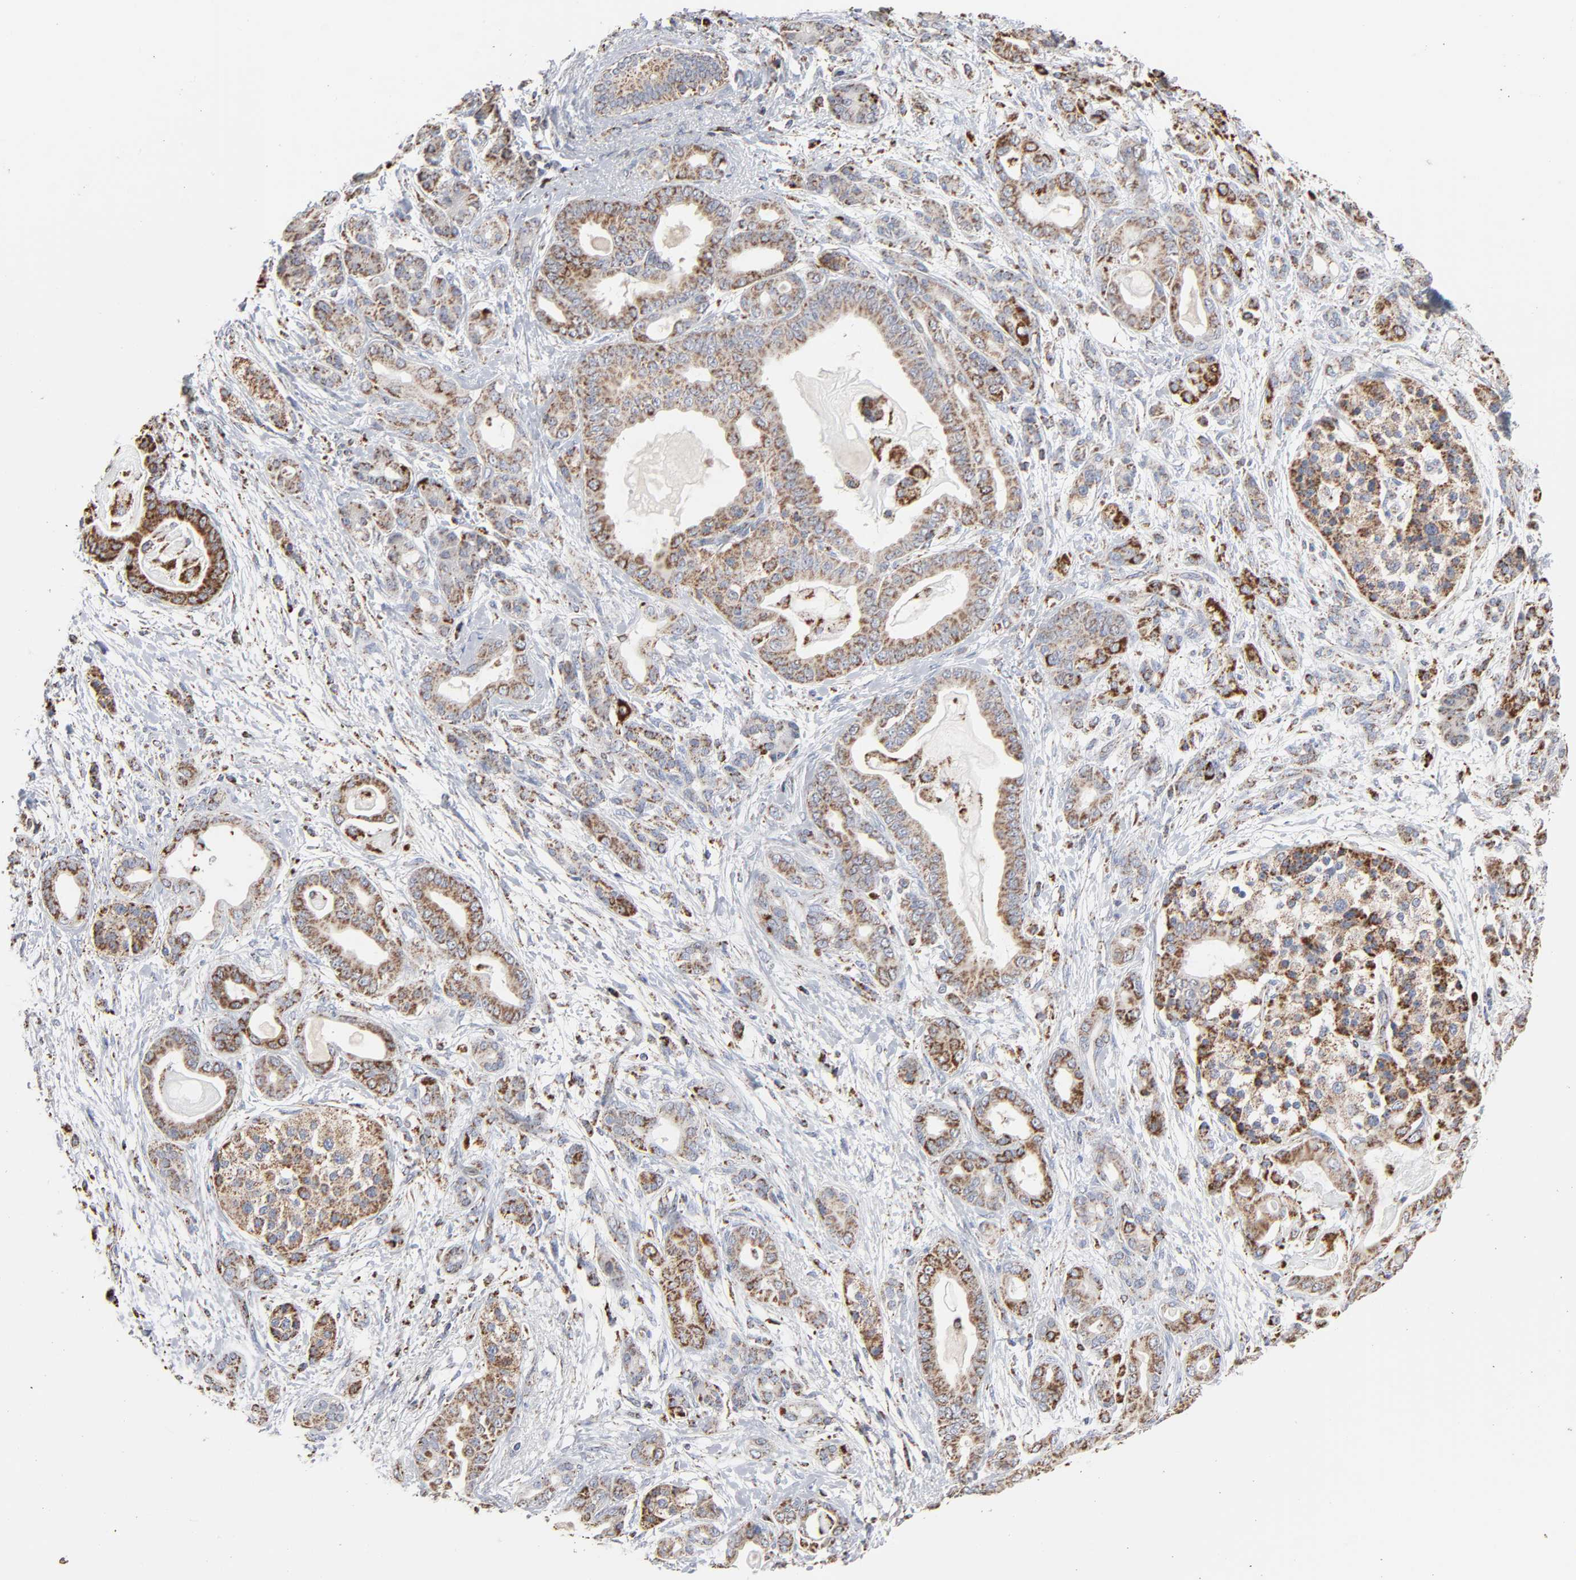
{"staining": {"intensity": "strong", "quantity": ">75%", "location": "cytoplasmic/membranous"}, "tissue": "pancreatic cancer", "cell_type": "Tumor cells", "image_type": "cancer", "snomed": [{"axis": "morphology", "description": "Adenocarcinoma, NOS"}, {"axis": "topography", "description": "Pancreas"}], "caption": "A brown stain highlights strong cytoplasmic/membranous staining of a protein in human adenocarcinoma (pancreatic) tumor cells. The staining was performed using DAB (3,3'-diaminobenzidine), with brown indicating positive protein expression. Nuclei are stained blue with hematoxylin.", "gene": "UQCRC1", "patient": {"sex": "male", "age": 63}}